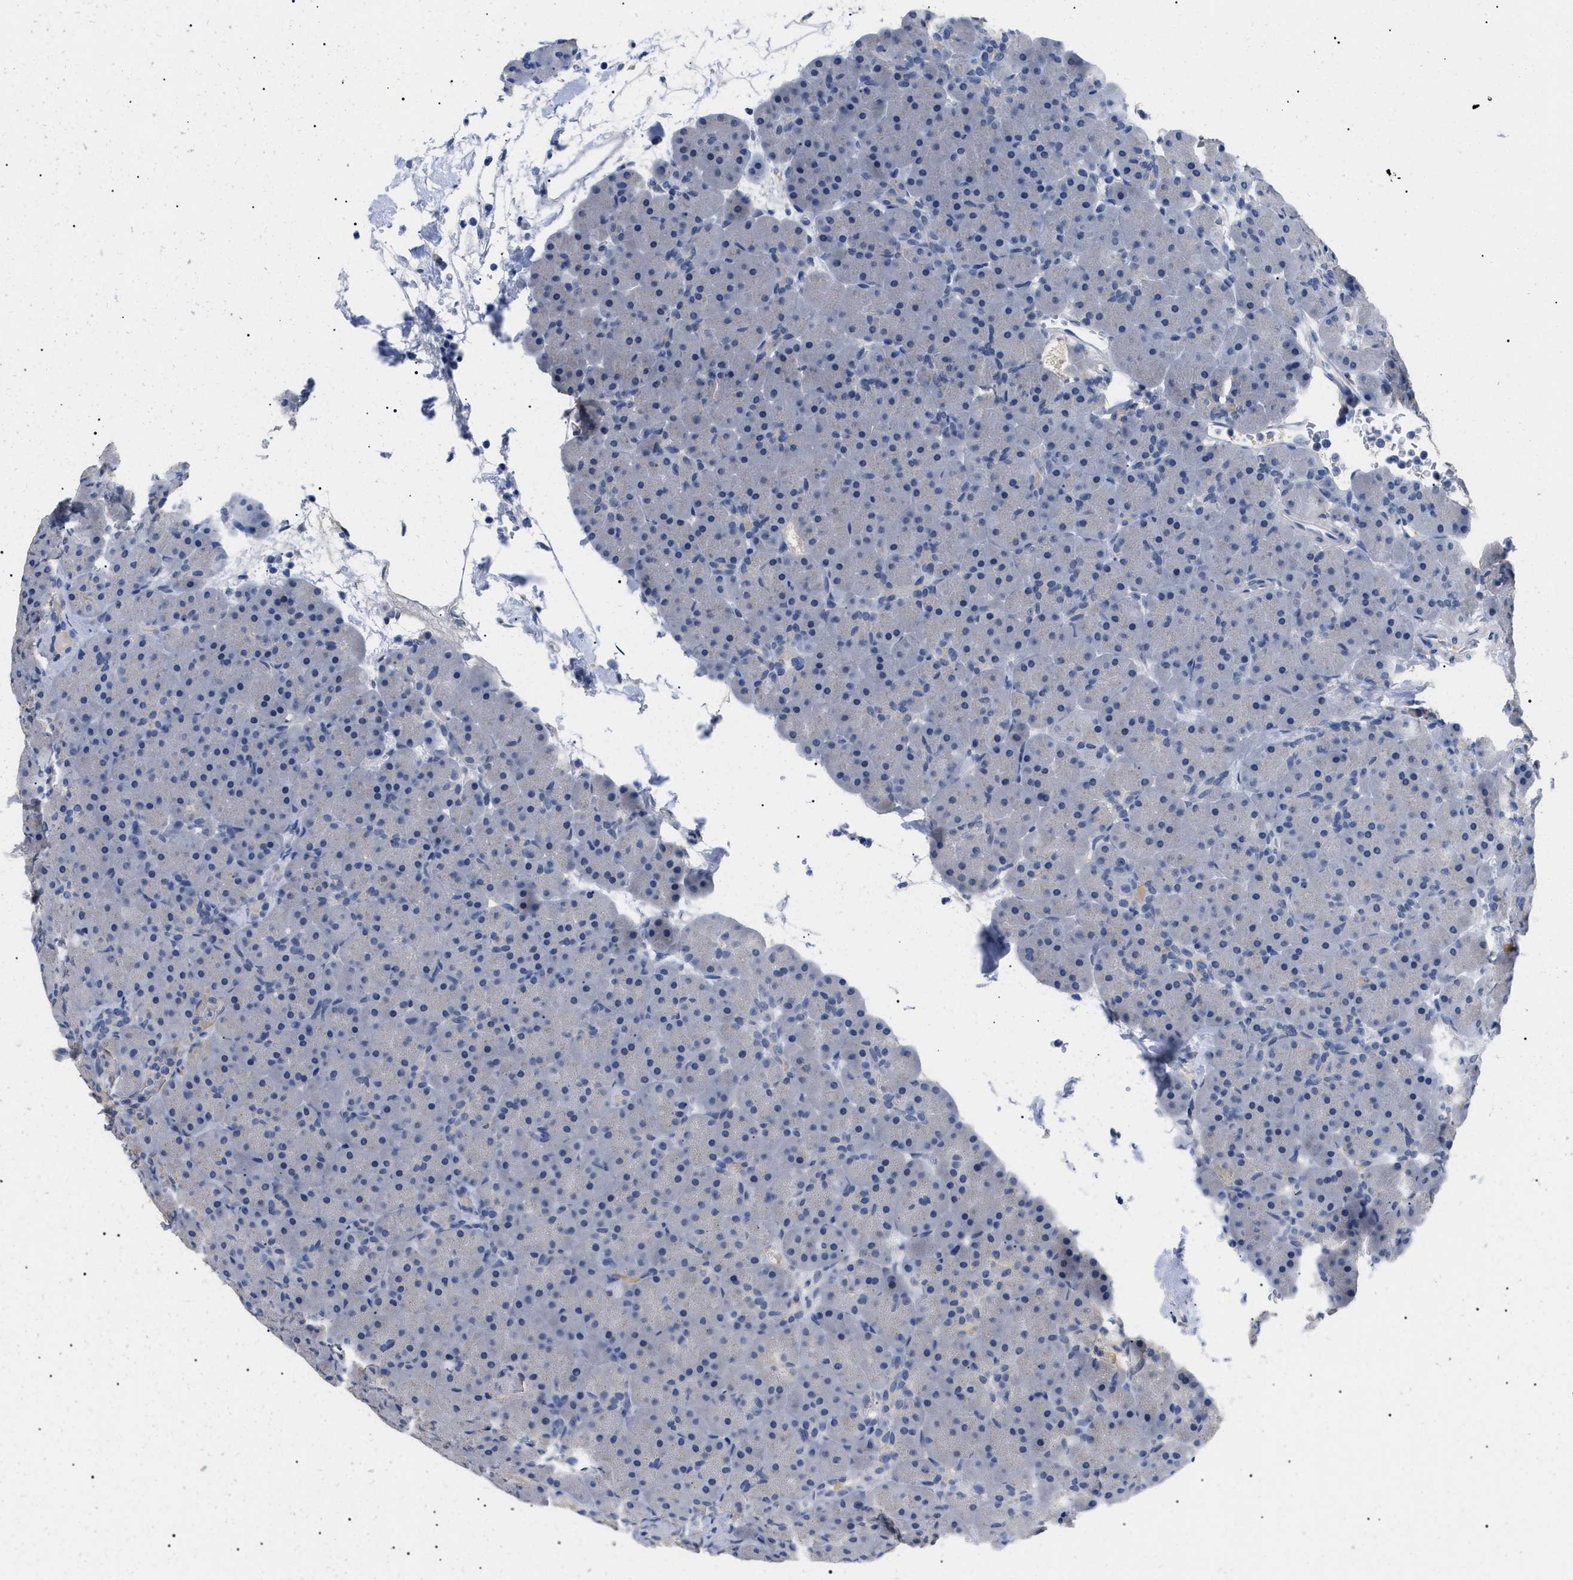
{"staining": {"intensity": "negative", "quantity": "none", "location": "none"}, "tissue": "pancreas", "cell_type": "Exocrine glandular cells", "image_type": "normal", "snomed": [{"axis": "morphology", "description": "Normal tissue, NOS"}, {"axis": "topography", "description": "Pancreas"}], "caption": "Immunohistochemistry of benign pancreas displays no positivity in exocrine glandular cells.", "gene": "PRRT2", "patient": {"sex": "male", "age": 66}}